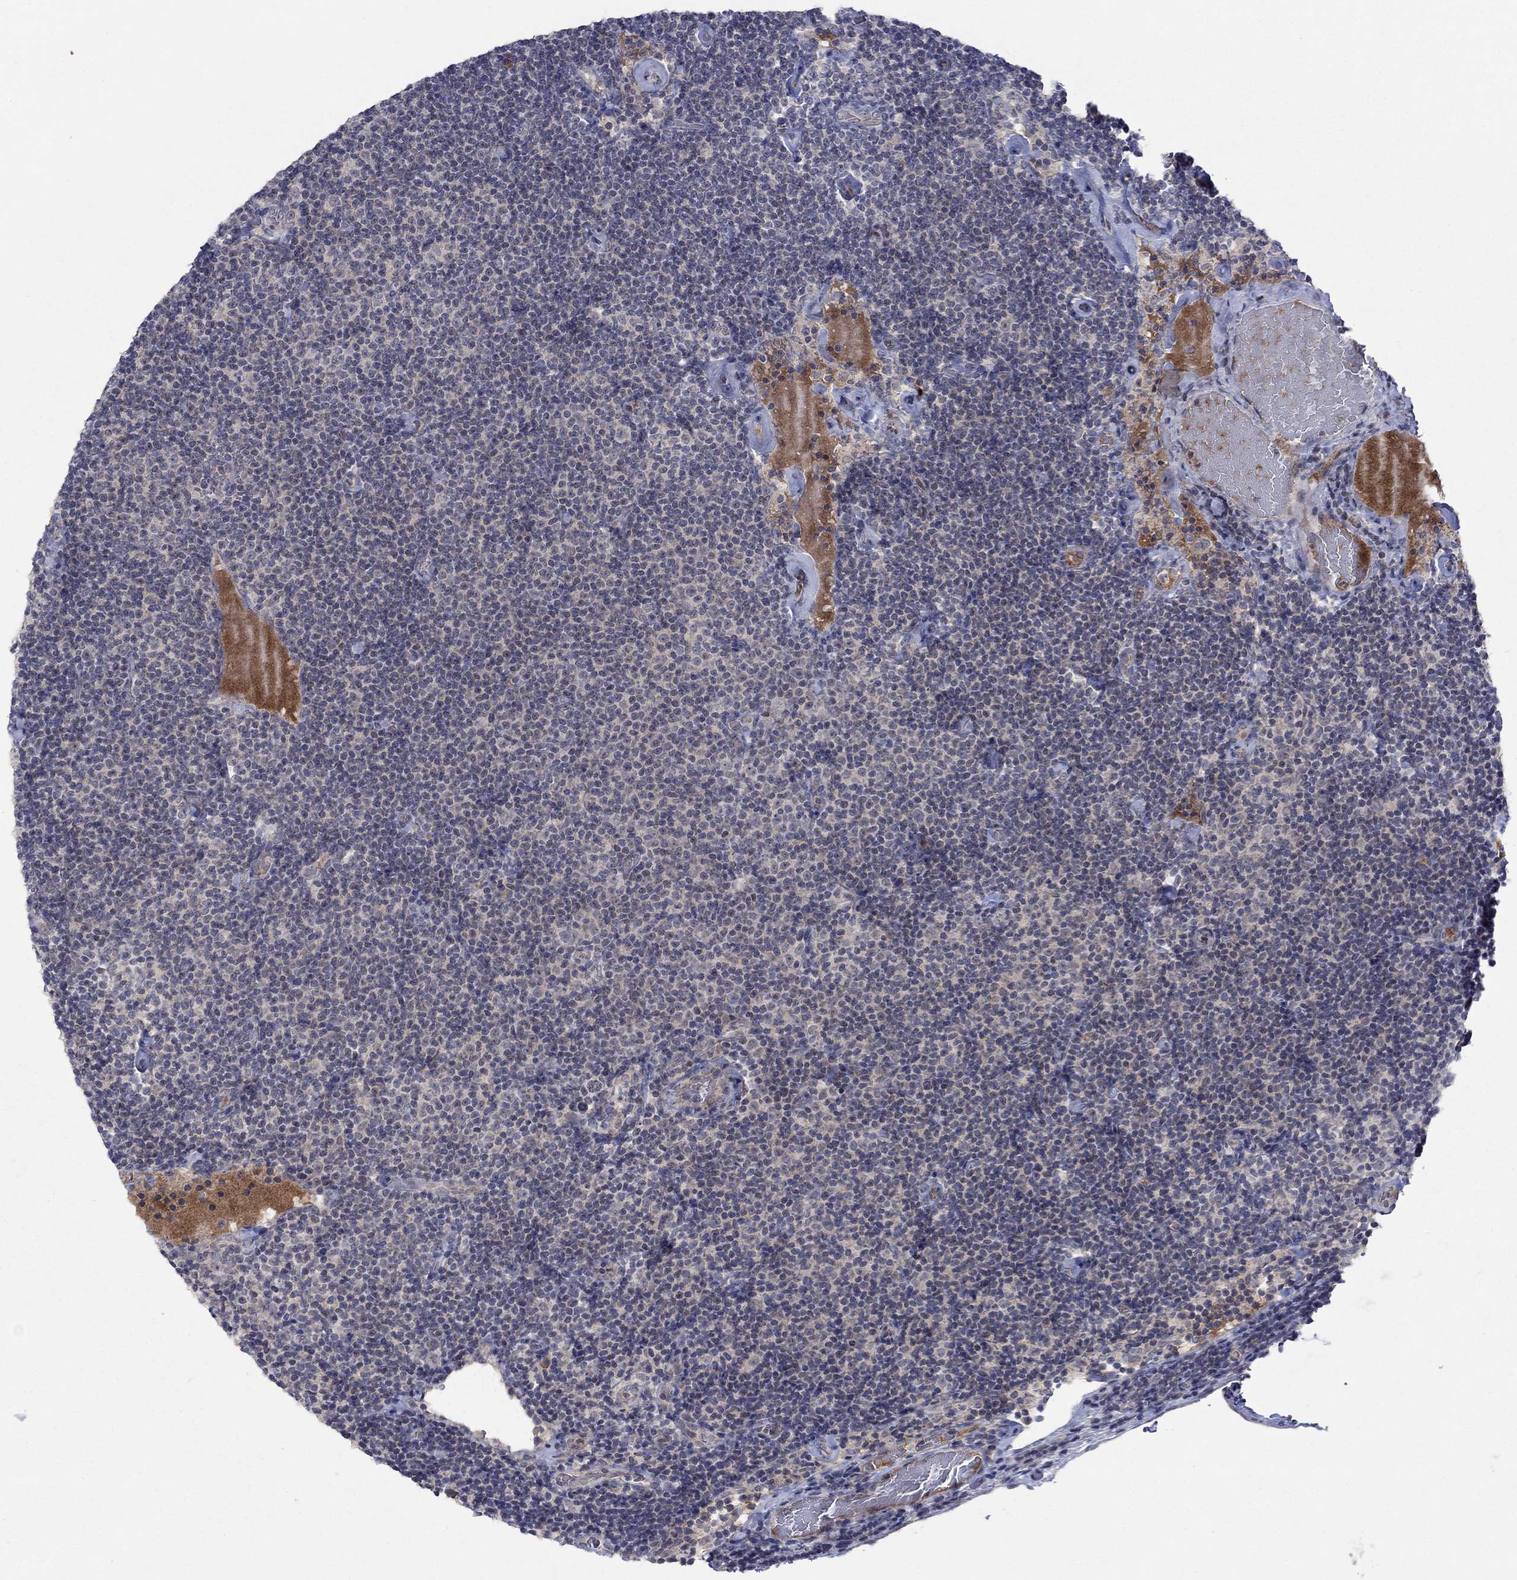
{"staining": {"intensity": "negative", "quantity": "none", "location": "none"}, "tissue": "lymphoma", "cell_type": "Tumor cells", "image_type": "cancer", "snomed": [{"axis": "morphology", "description": "Malignant lymphoma, non-Hodgkin's type, Low grade"}, {"axis": "topography", "description": "Lymph node"}], "caption": "An IHC image of lymphoma is shown. There is no staining in tumor cells of lymphoma.", "gene": "IL4", "patient": {"sex": "male", "age": 81}}